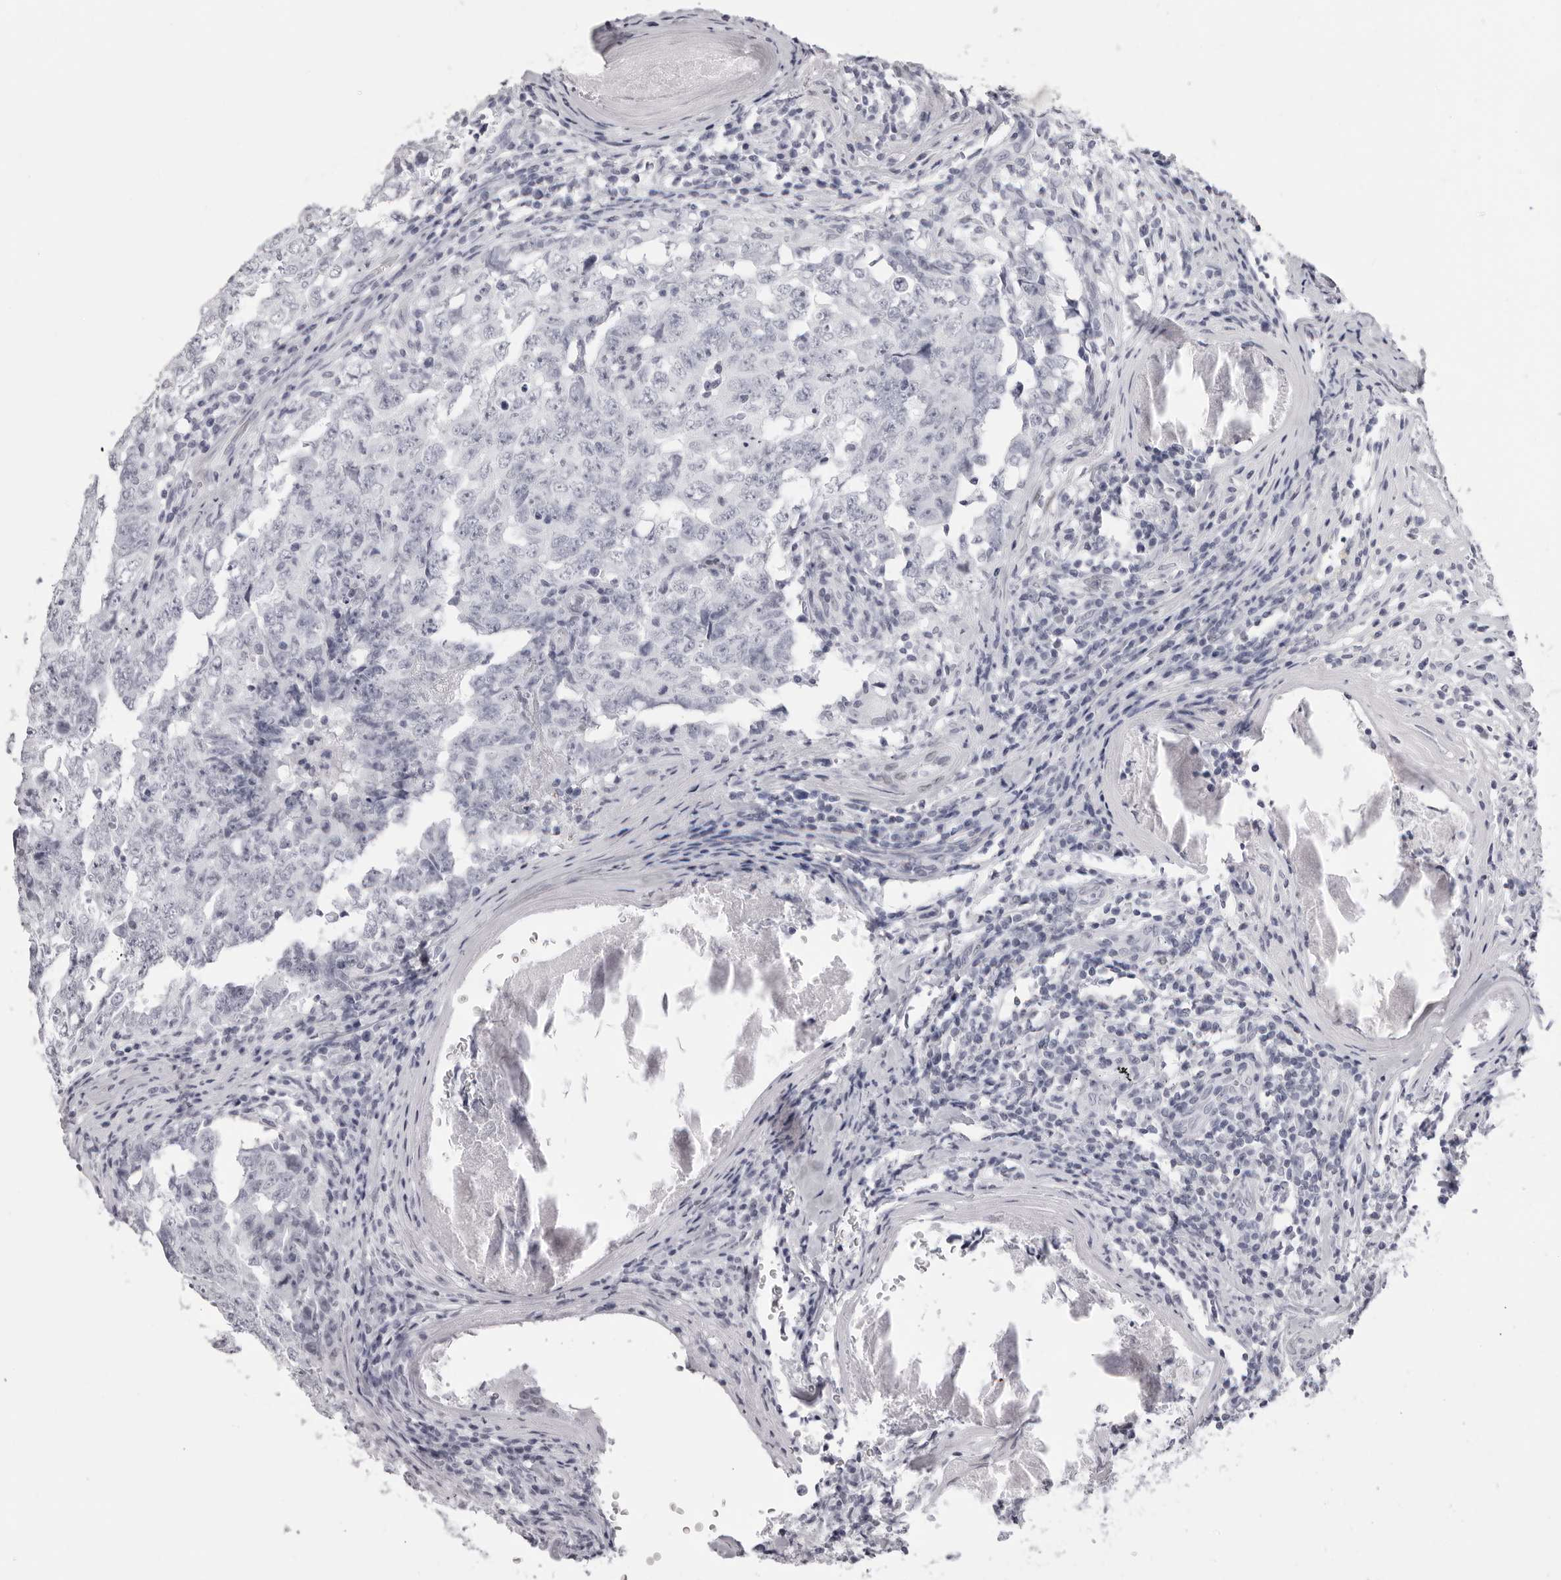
{"staining": {"intensity": "negative", "quantity": "none", "location": "none"}, "tissue": "testis cancer", "cell_type": "Tumor cells", "image_type": "cancer", "snomed": [{"axis": "morphology", "description": "Carcinoma, Embryonal, NOS"}, {"axis": "topography", "description": "Testis"}], "caption": "Photomicrograph shows no significant protein positivity in tumor cells of embryonal carcinoma (testis).", "gene": "MAFK", "patient": {"sex": "male", "age": 26}}